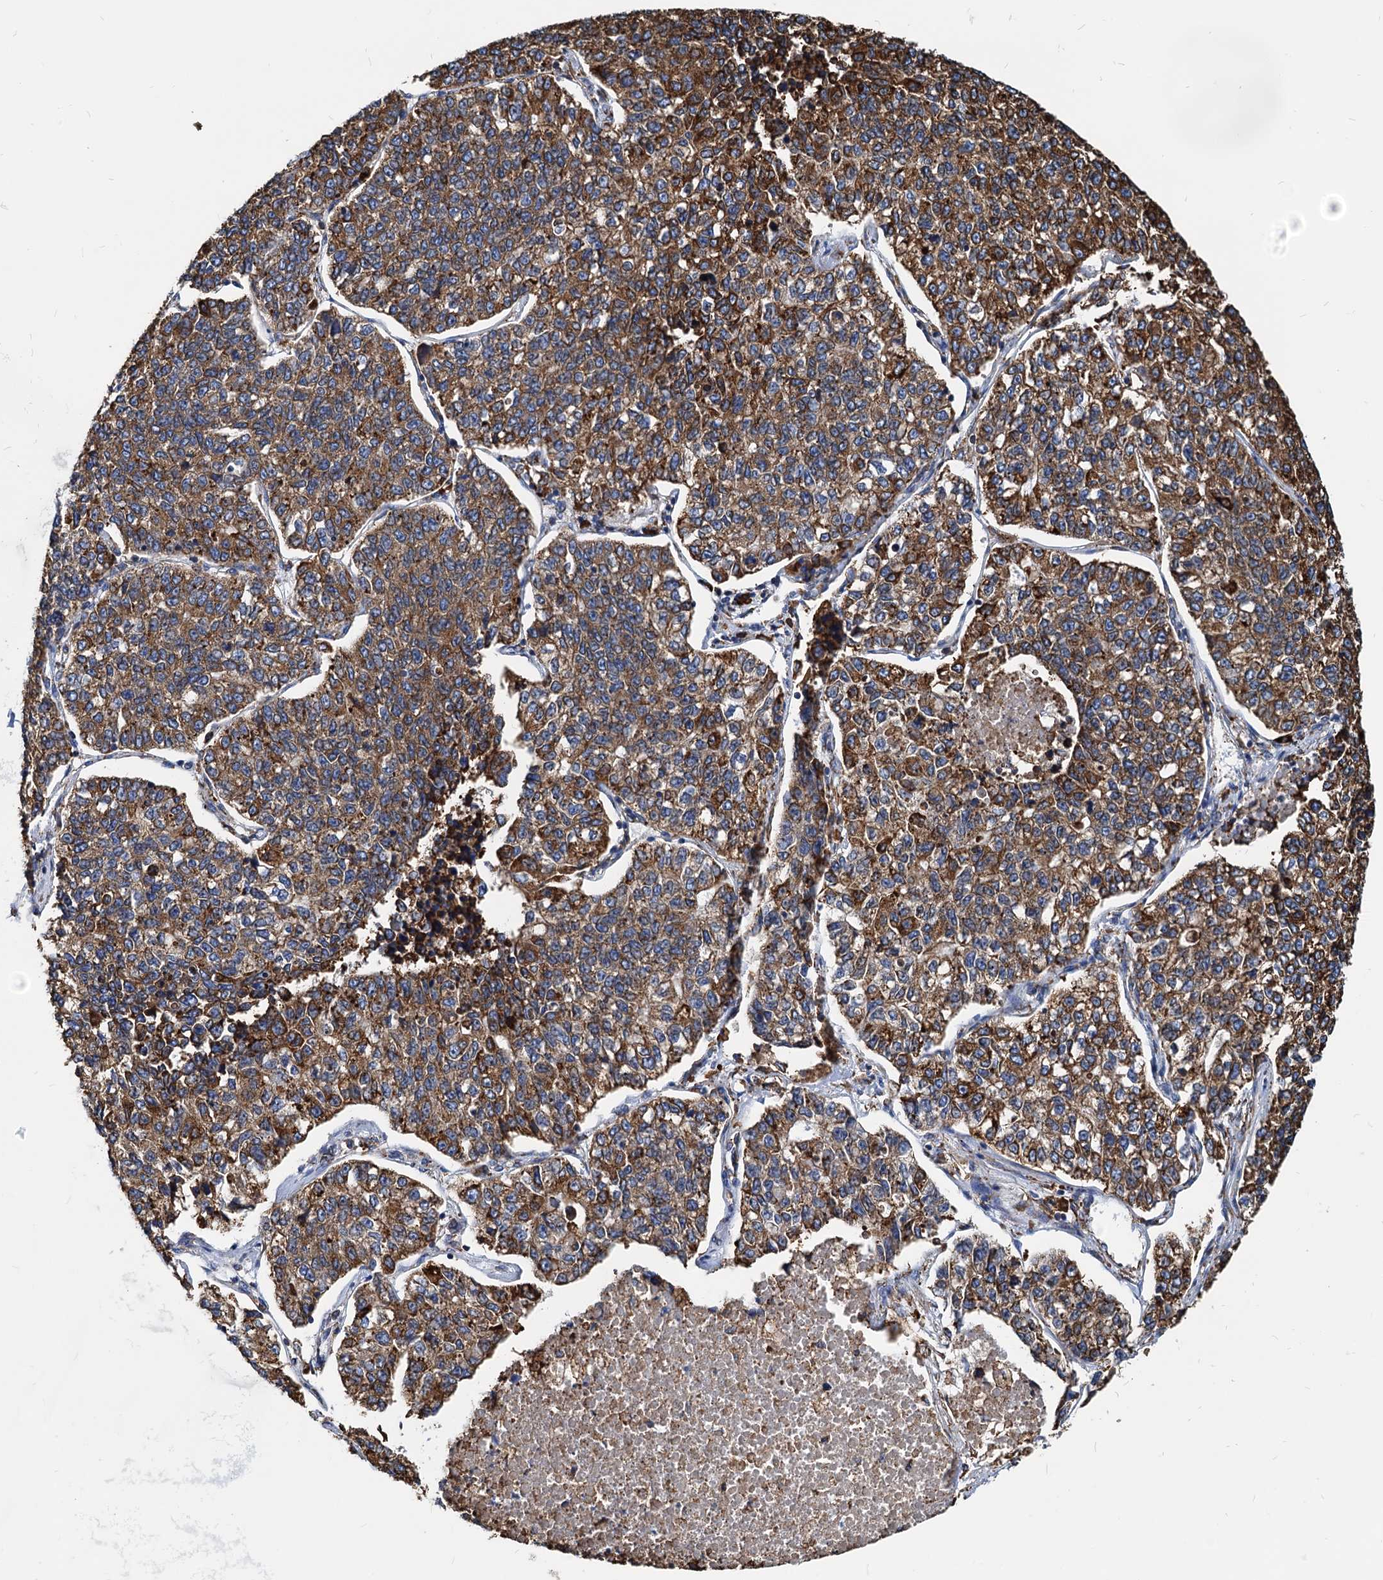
{"staining": {"intensity": "moderate", "quantity": ">75%", "location": "cytoplasmic/membranous"}, "tissue": "lung cancer", "cell_type": "Tumor cells", "image_type": "cancer", "snomed": [{"axis": "morphology", "description": "Adenocarcinoma, NOS"}, {"axis": "topography", "description": "Lung"}], "caption": "A high-resolution micrograph shows immunohistochemistry (IHC) staining of lung cancer, which exhibits moderate cytoplasmic/membranous staining in approximately >75% of tumor cells.", "gene": "HSPA5", "patient": {"sex": "male", "age": 49}}